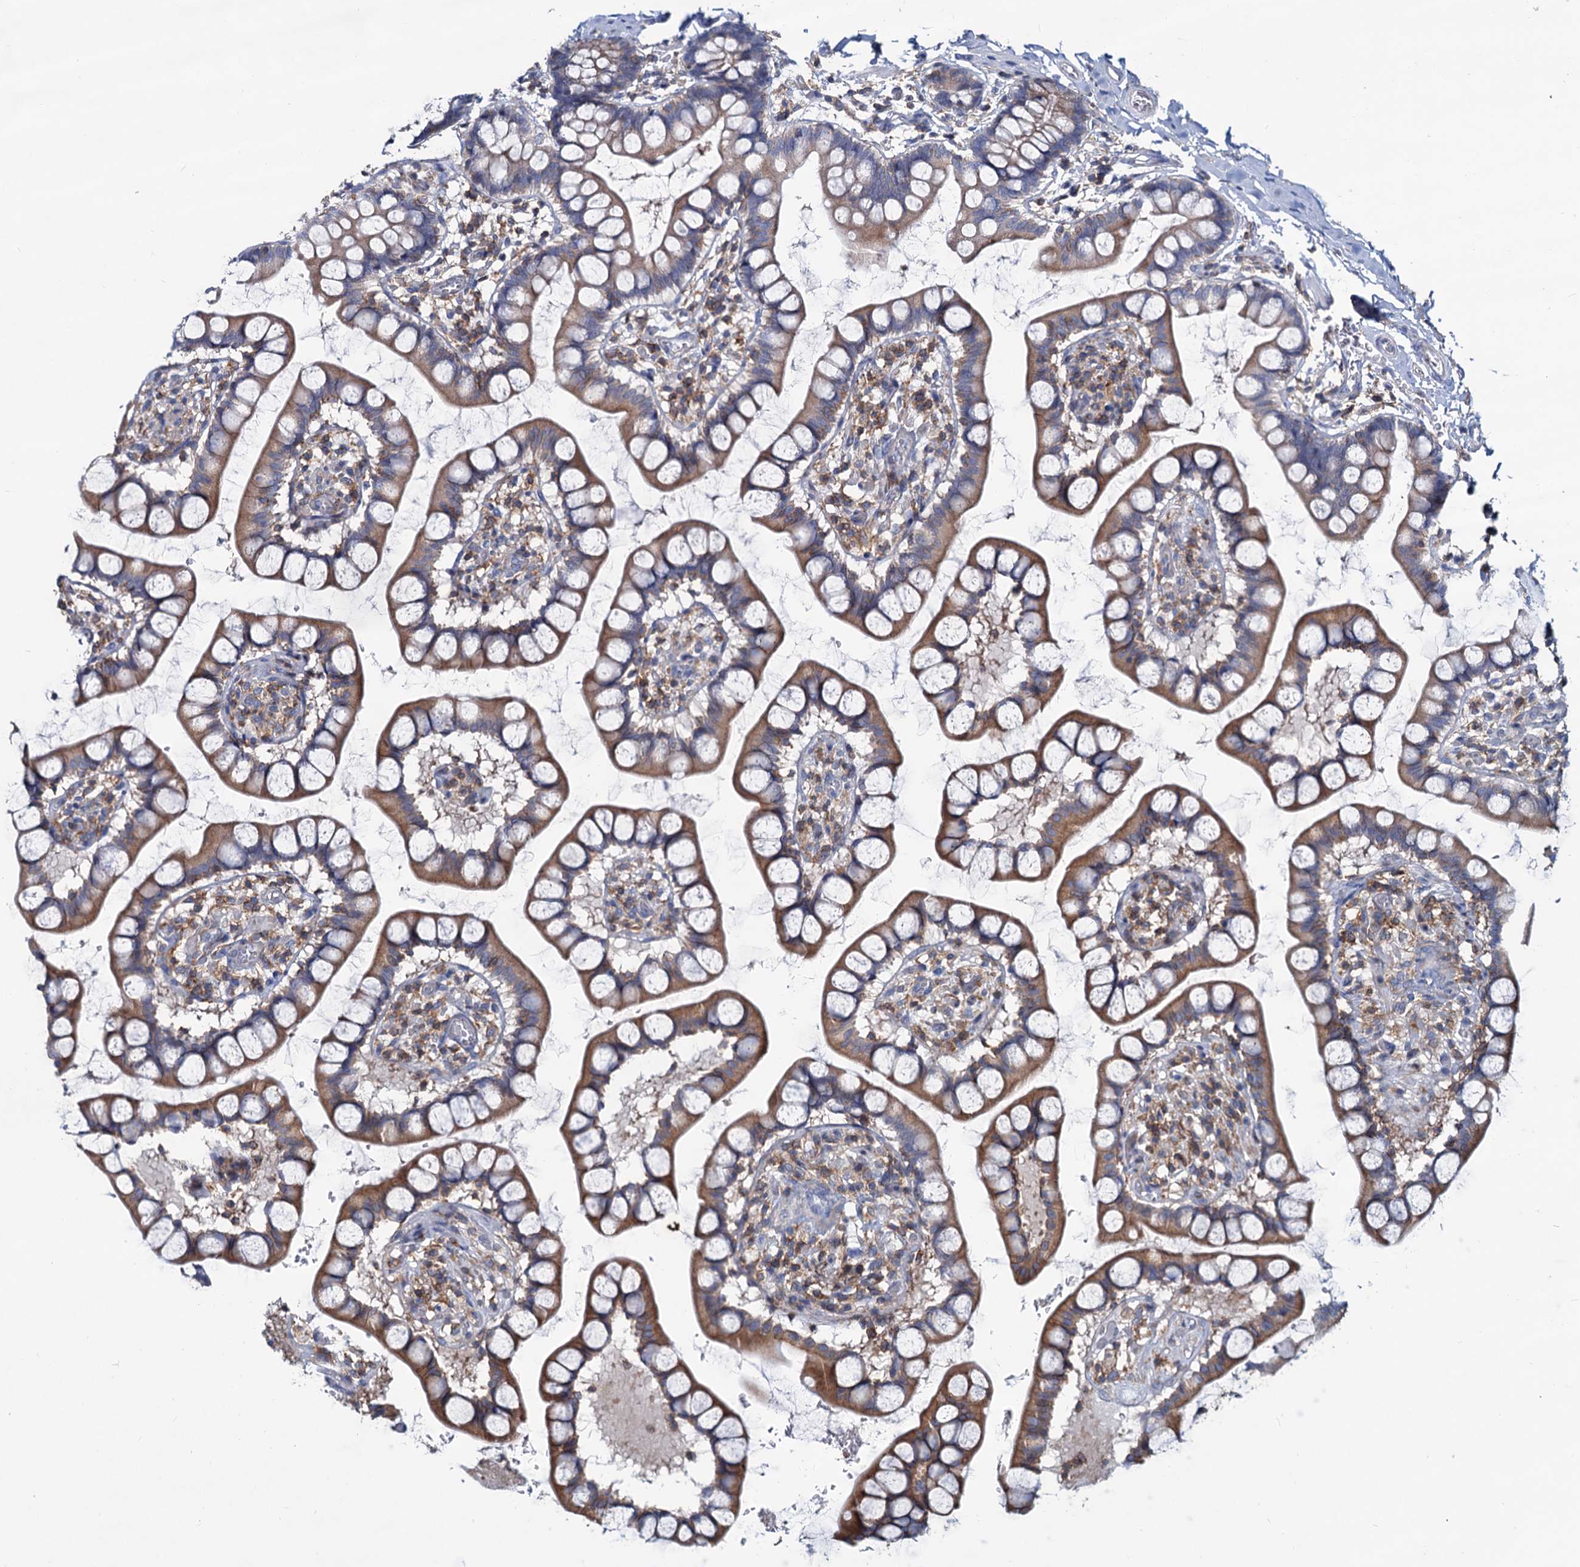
{"staining": {"intensity": "moderate", "quantity": ">75%", "location": "cytoplasmic/membranous"}, "tissue": "small intestine", "cell_type": "Glandular cells", "image_type": "normal", "snomed": [{"axis": "morphology", "description": "Normal tissue, NOS"}, {"axis": "topography", "description": "Small intestine"}], "caption": "Immunohistochemical staining of unremarkable human small intestine shows >75% levels of moderate cytoplasmic/membranous protein expression in approximately >75% of glandular cells.", "gene": "LRCH4", "patient": {"sex": "male", "age": 52}}